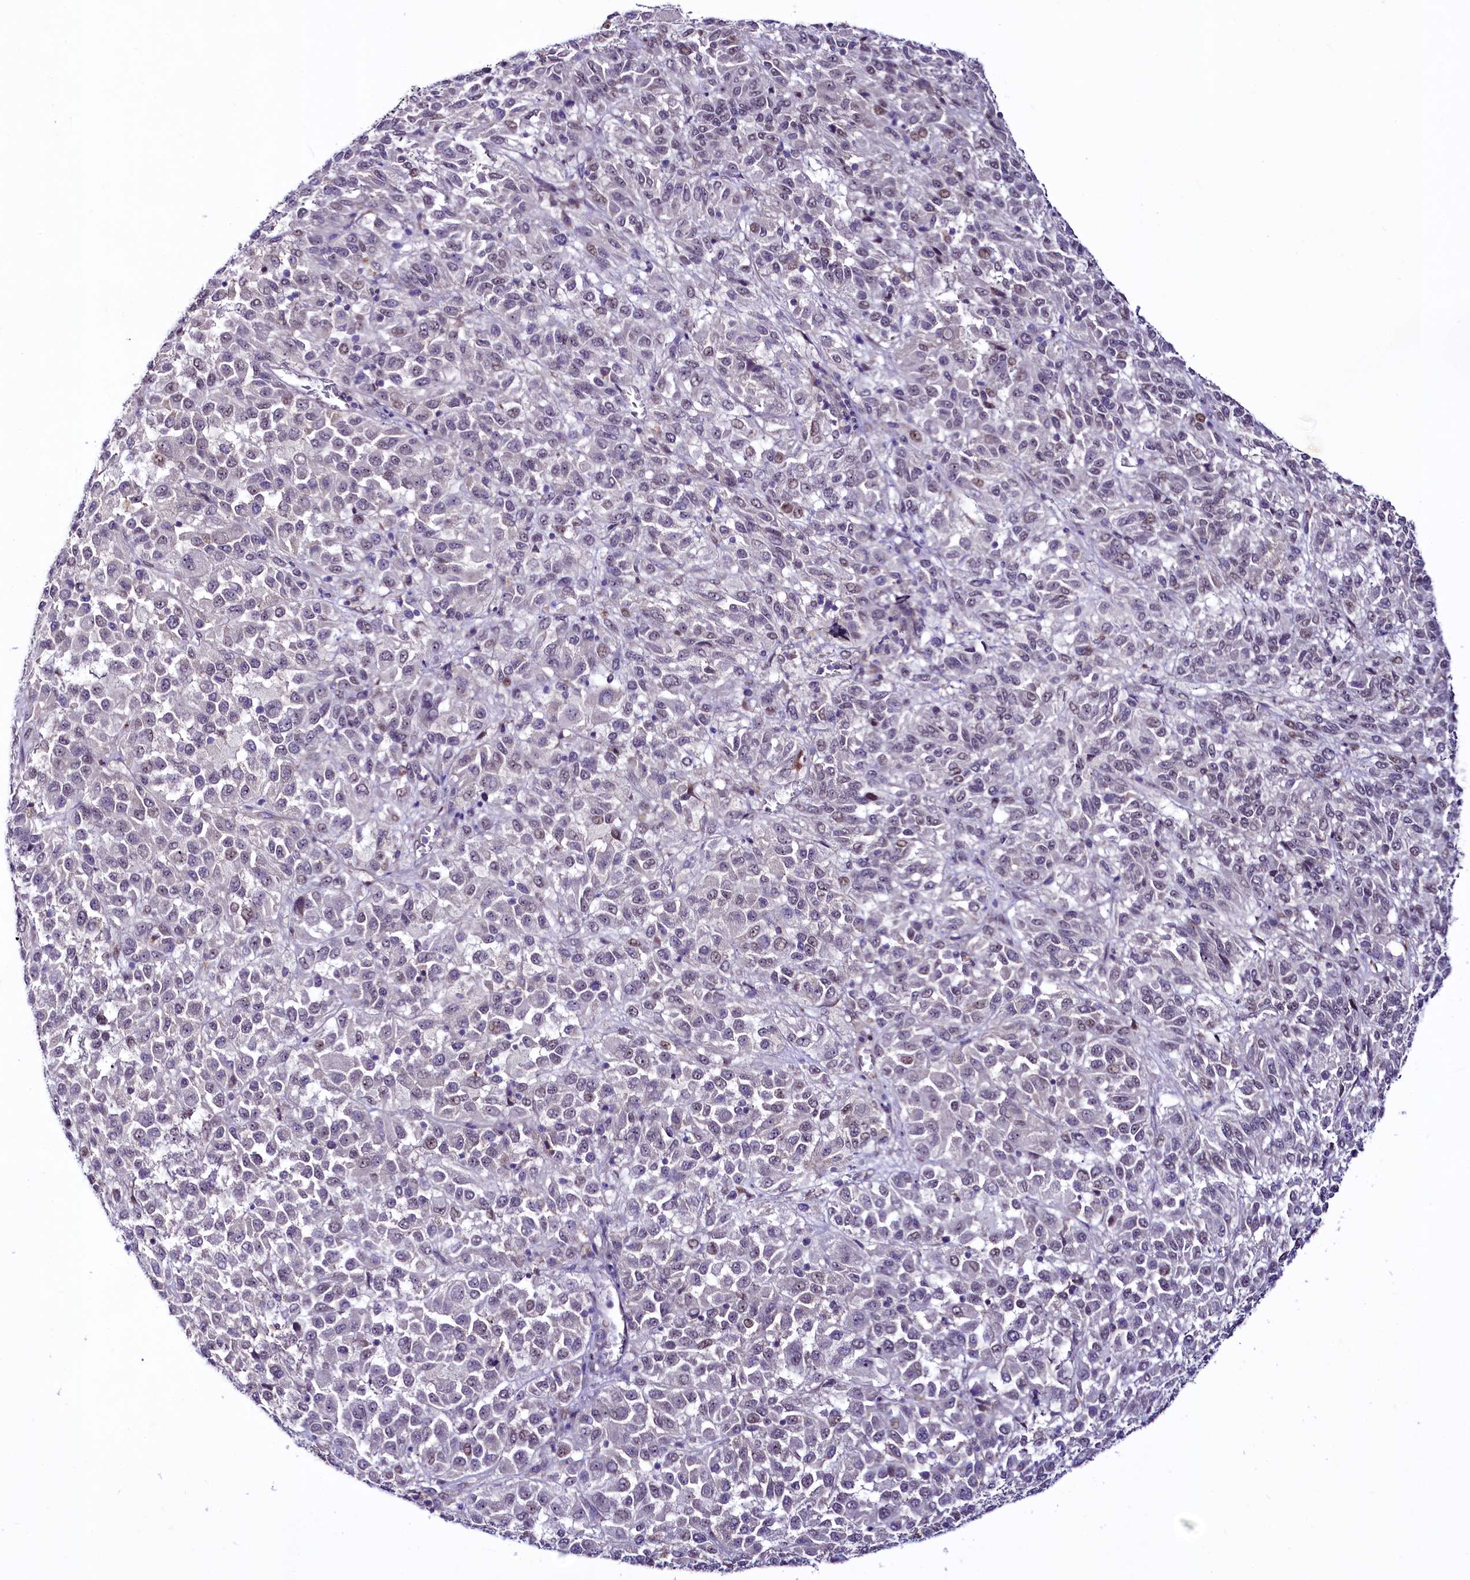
{"staining": {"intensity": "negative", "quantity": "none", "location": "none"}, "tissue": "melanoma", "cell_type": "Tumor cells", "image_type": "cancer", "snomed": [{"axis": "morphology", "description": "Malignant melanoma, Metastatic site"}, {"axis": "topography", "description": "Lung"}], "caption": "An IHC photomicrograph of melanoma is shown. There is no staining in tumor cells of melanoma.", "gene": "LEUTX", "patient": {"sex": "male", "age": 64}}